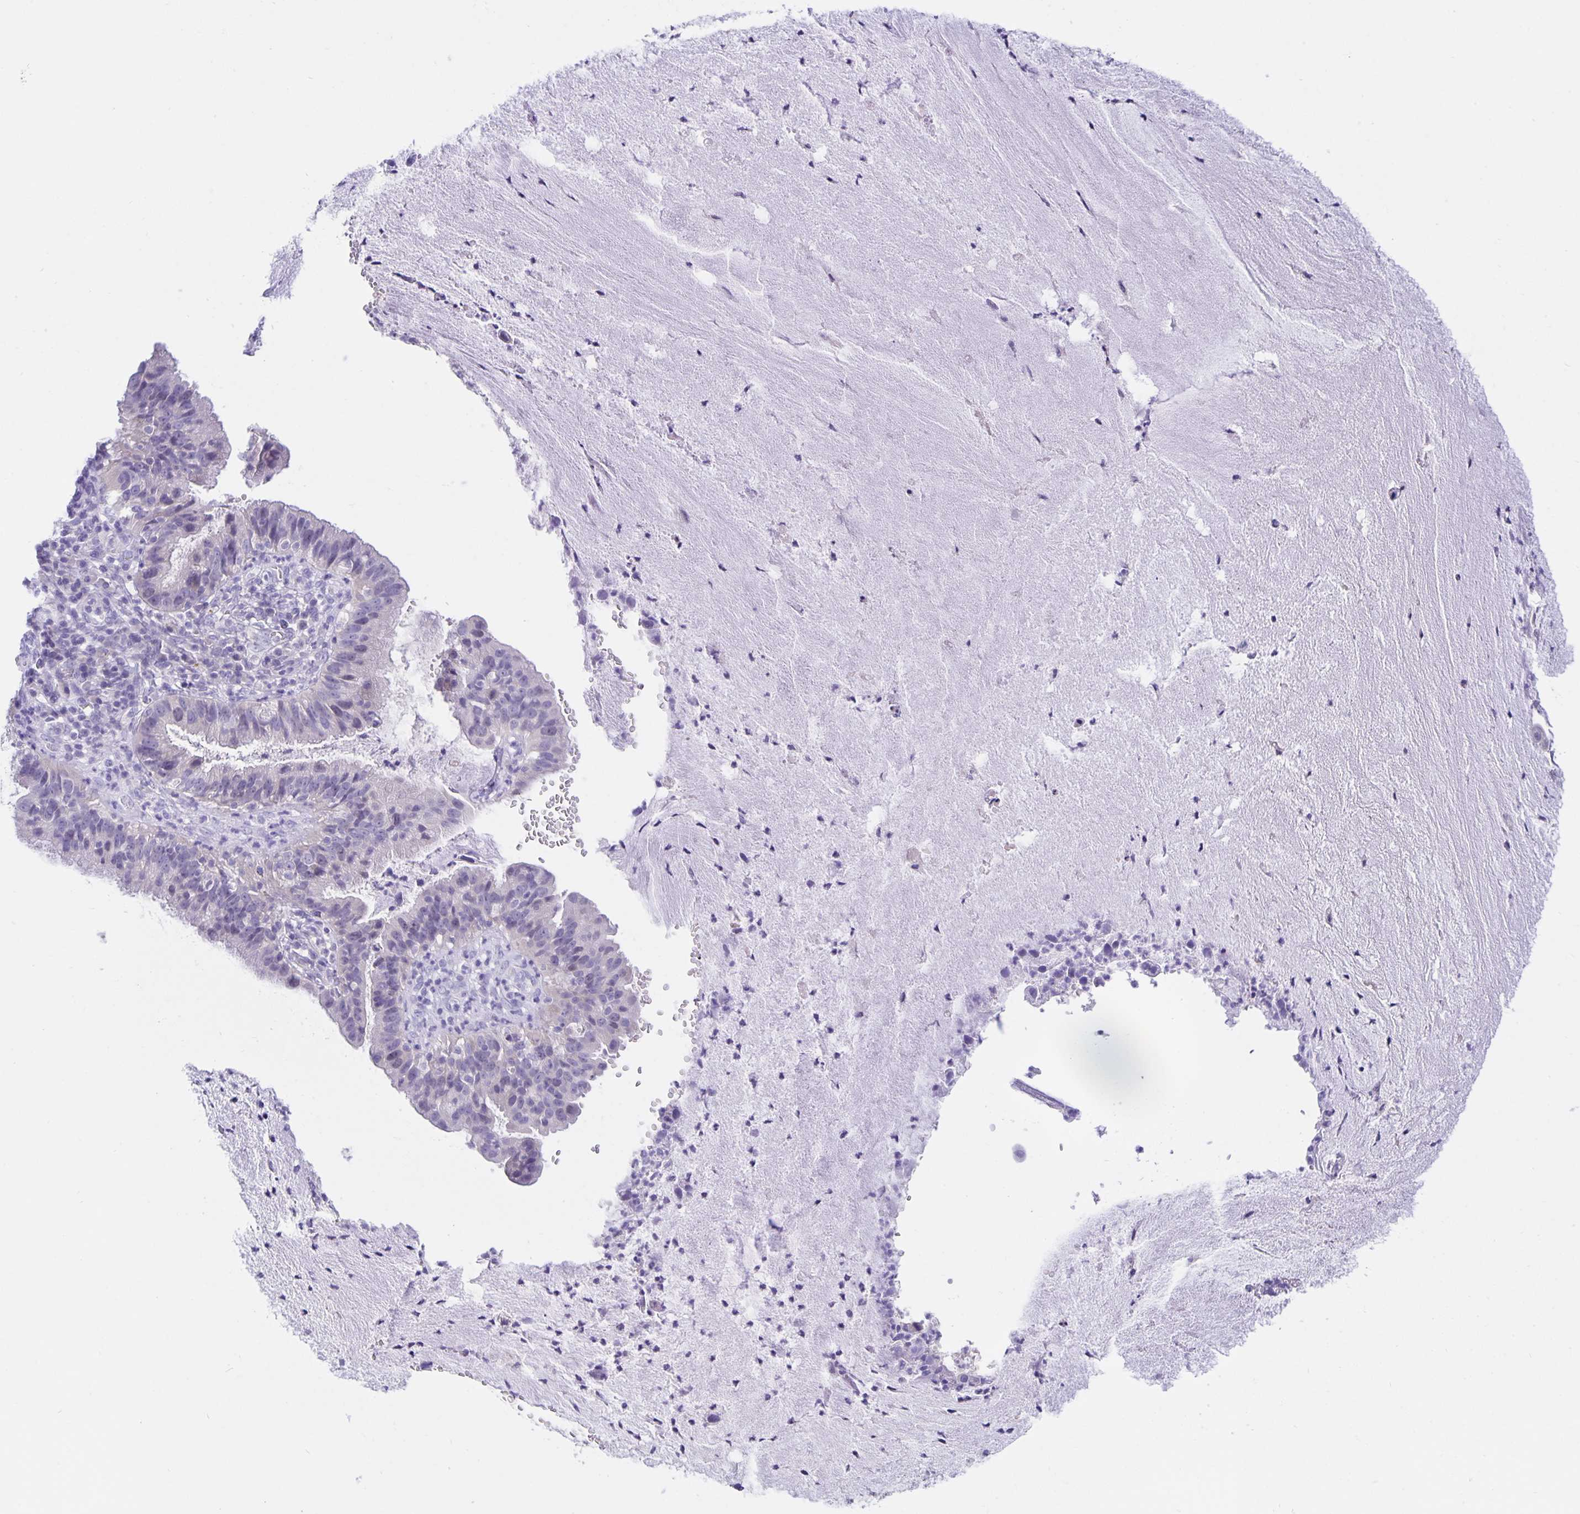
{"staining": {"intensity": "negative", "quantity": "none", "location": "none"}, "tissue": "cervical cancer", "cell_type": "Tumor cells", "image_type": "cancer", "snomed": [{"axis": "morphology", "description": "Adenocarcinoma, NOS"}, {"axis": "topography", "description": "Cervix"}], "caption": "Human cervical cancer stained for a protein using IHC demonstrates no positivity in tumor cells.", "gene": "ERMN", "patient": {"sex": "female", "age": 34}}